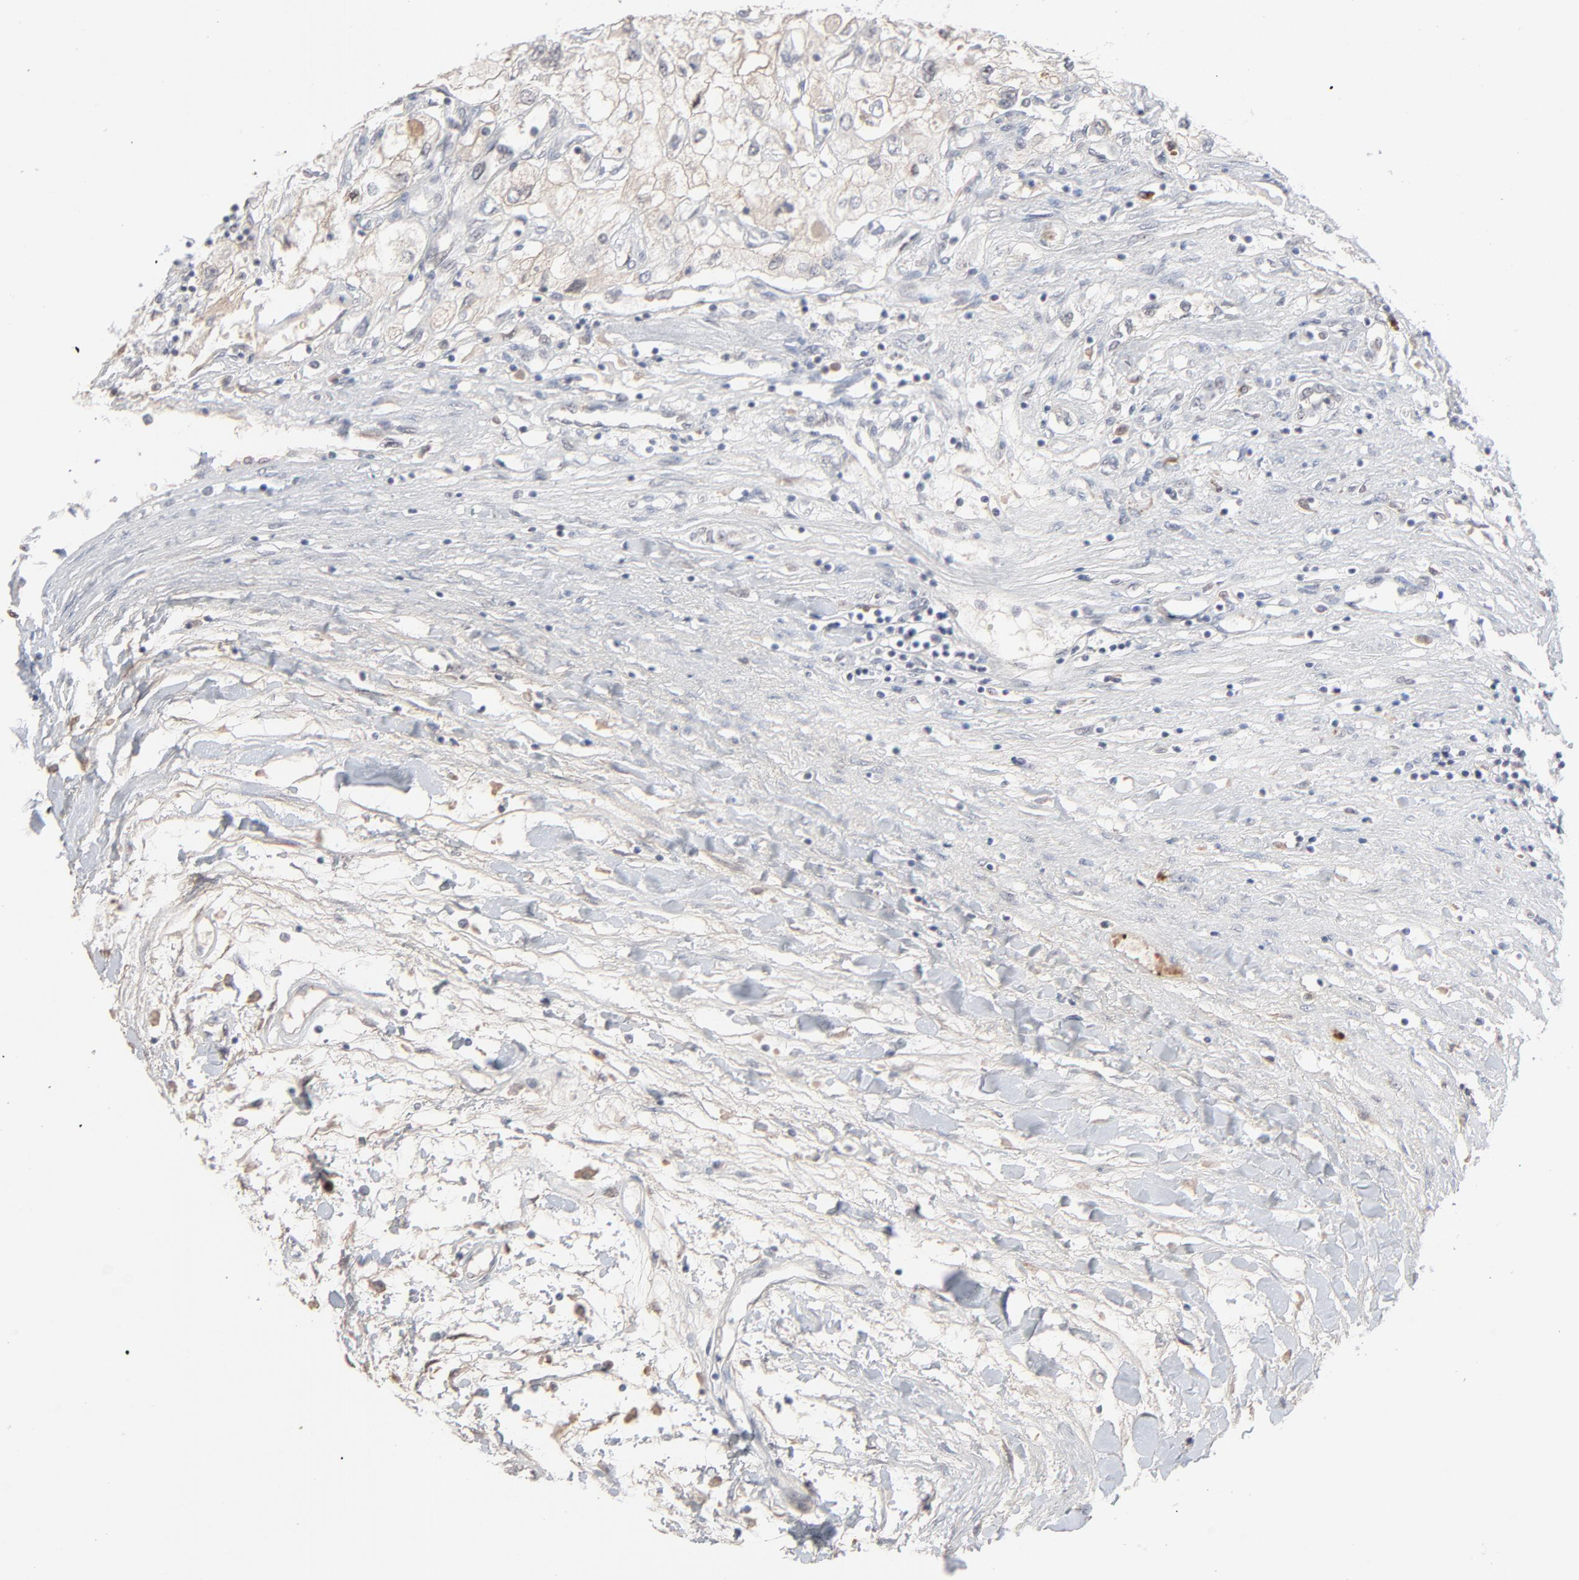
{"staining": {"intensity": "negative", "quantity": "none", "location": "none"}, "tissue": "renal cancer", "cell_type": "Tumor cells", "image_type": "cancer", "snomed": [{"axis": "morphology", "description": "Adenocarcinoma, NOS"}, {"axis": "topography", "description": "Kidney"}], "caption": "Tumor cells are negative for brown protein staining in adenocarcinoma (renal). (DAB immunohistochemistry visualized using brightfield microscopy, high magnification).", "gene": "MPHOSPH6", "patient": {"sex": "male", "age": 57}}